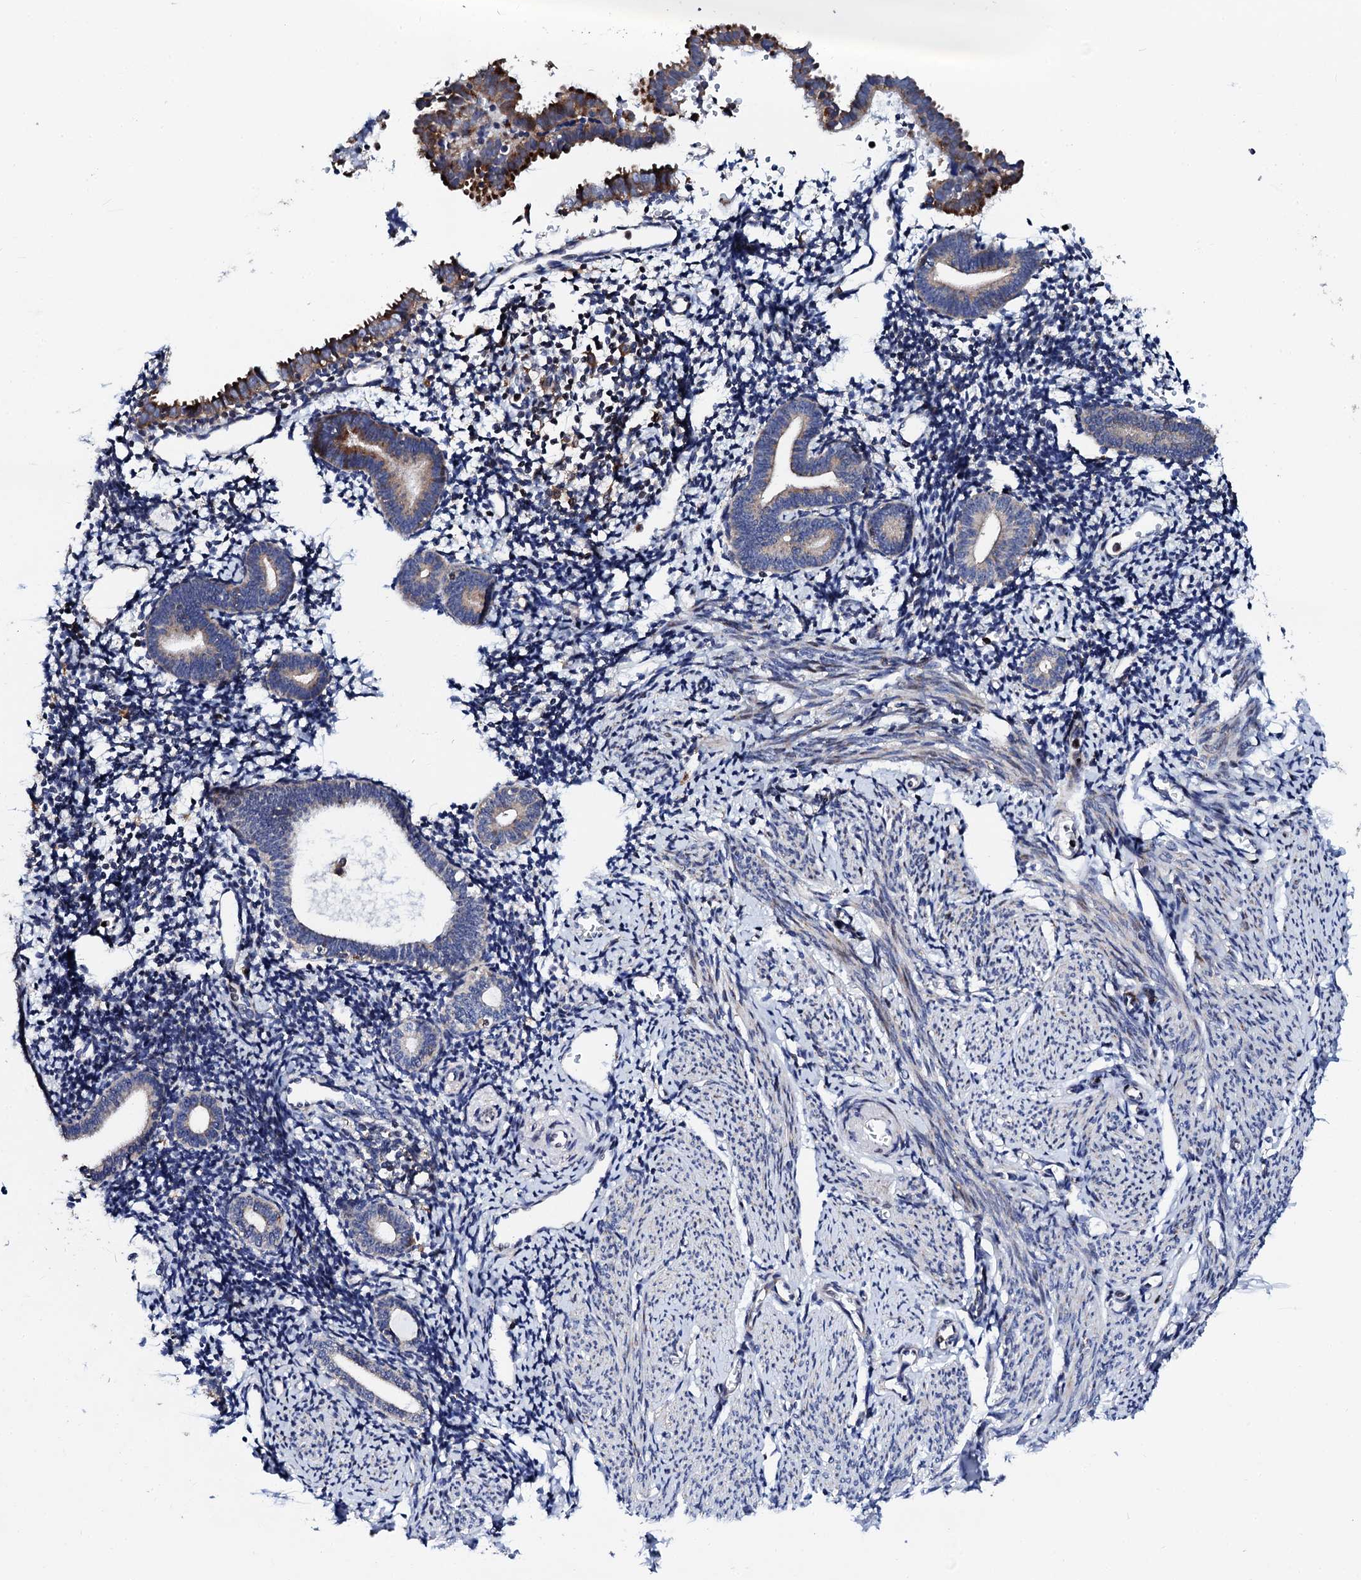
{"staining": {"intensity": "weak", "quantity": "<25%", "location": "cytoplasmic/membranous"}, "tissue": "endometrium", "cell_type": "Cells in endometrial stroma", "image_type": "normal", "snomed": [{"axis": "morphology", "description": "Normal tissue, NOS"}, {"axis": "topography", "description": "Endometrium"}], "caption": "Cells in endometrial stroma are negative for brown protein staining in benign endometrium. (Stains: DAB (3,3'-diaminobenzidine) IHC with hematoxylin counter stain, Microscopy: brightfield microscopy at high magnification).", "gene": "TCIRG1", "patient": {"sex": "female", "age": 56}}